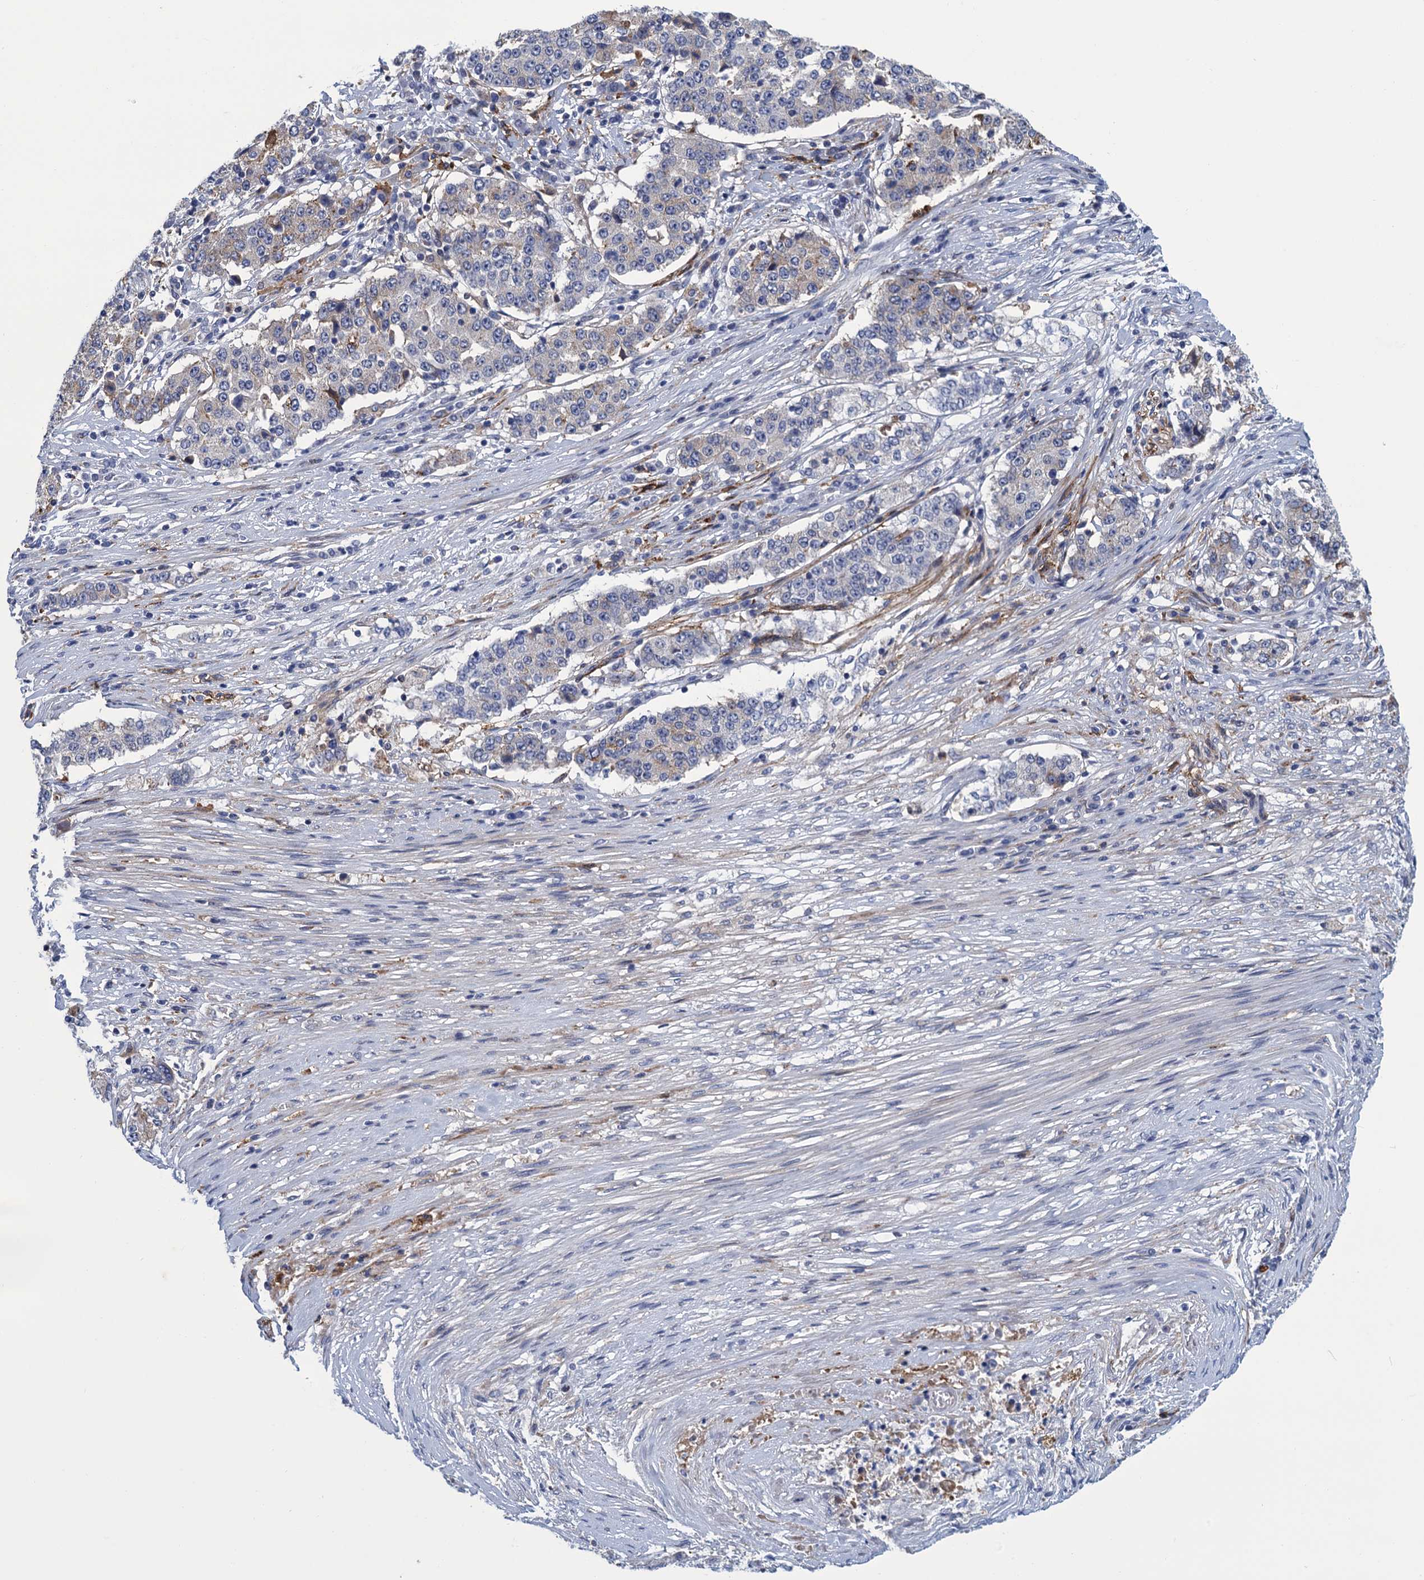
{"staining": {"intensity": "weak", "quantity": "<25%", "location": "cytoplasmic/membranous"}, "tissue": "stomach cancer", "cell_type": "Tumor cells", "image_type": "cancer", "snomed": [{"axis": "morphology", "description": "Adenocarcinoma, NOS"}, {"axis": "topography", "description": "Stomach"}], "caption": "Adenocarcinoma (stomach) was stained to show a protein in brown. There is no significant staining in tumor cells.", "gene": "DNHD1", "patient": {"sex": "male", "age": 59}}